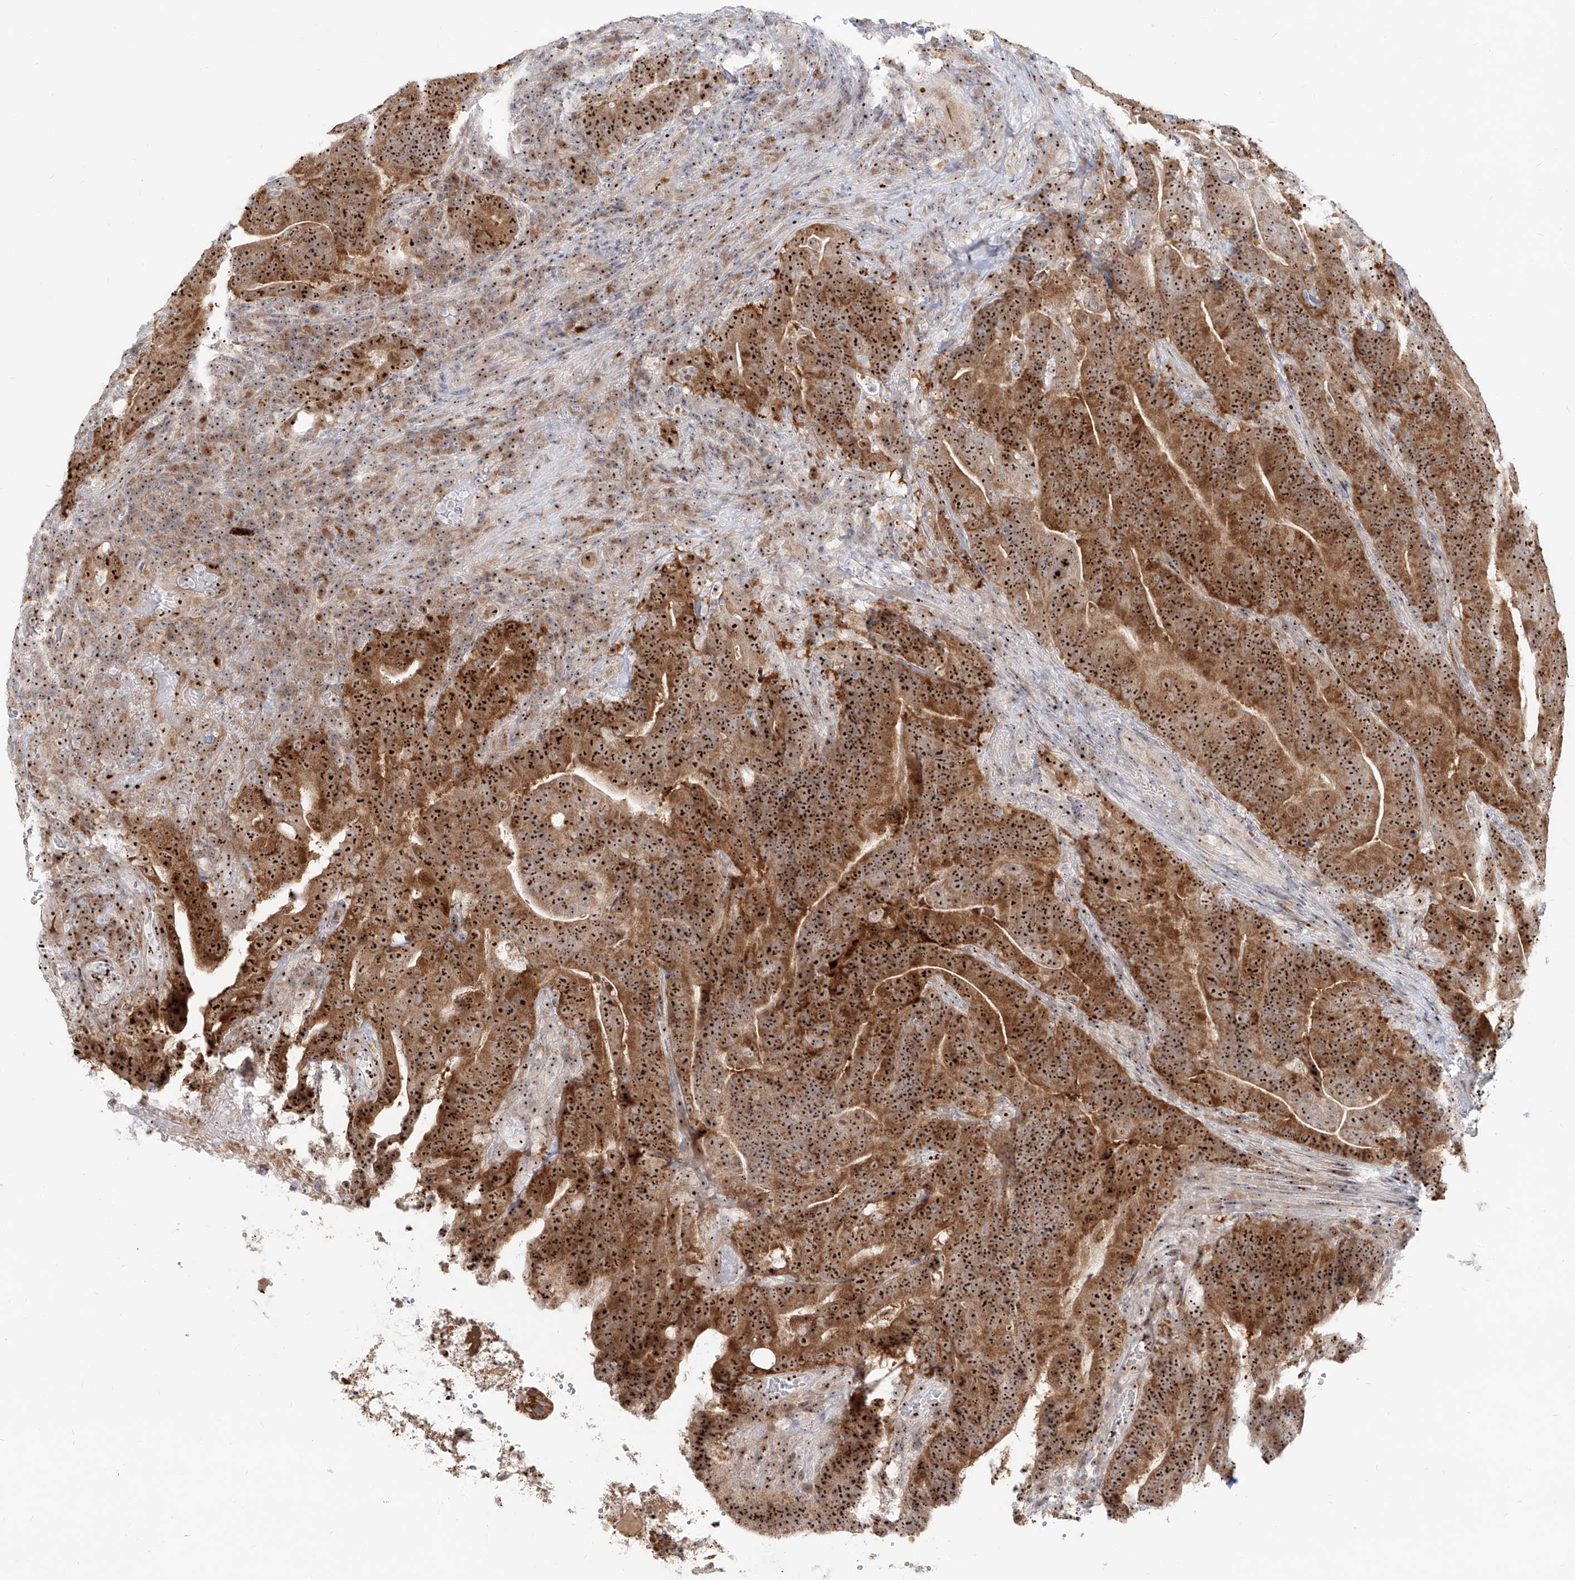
{"staining": {"intensity": "strong", "quantity": ">75%", "location": "cytoplasmic/membranous,nuclear"}, "tissue": "colorectal cancer", "cell_type": "Tumor cells", "image_type": "cancer", "snomed": [{"axis": "morphology", "description": "Adenocarcinoma, NOS"}, {"axis": "topography", "description": "Colon"}], "caption": "A high-resolution photomicrograph shows immunohistochemistry (IHC) staining of colorectal cancer, which reveals strong cytoplasmic/membranous and nuclear staining in approximately >75% of tumor cells.", "gene": "BYSL", "patient": {"sex": "female", "age": 66}}